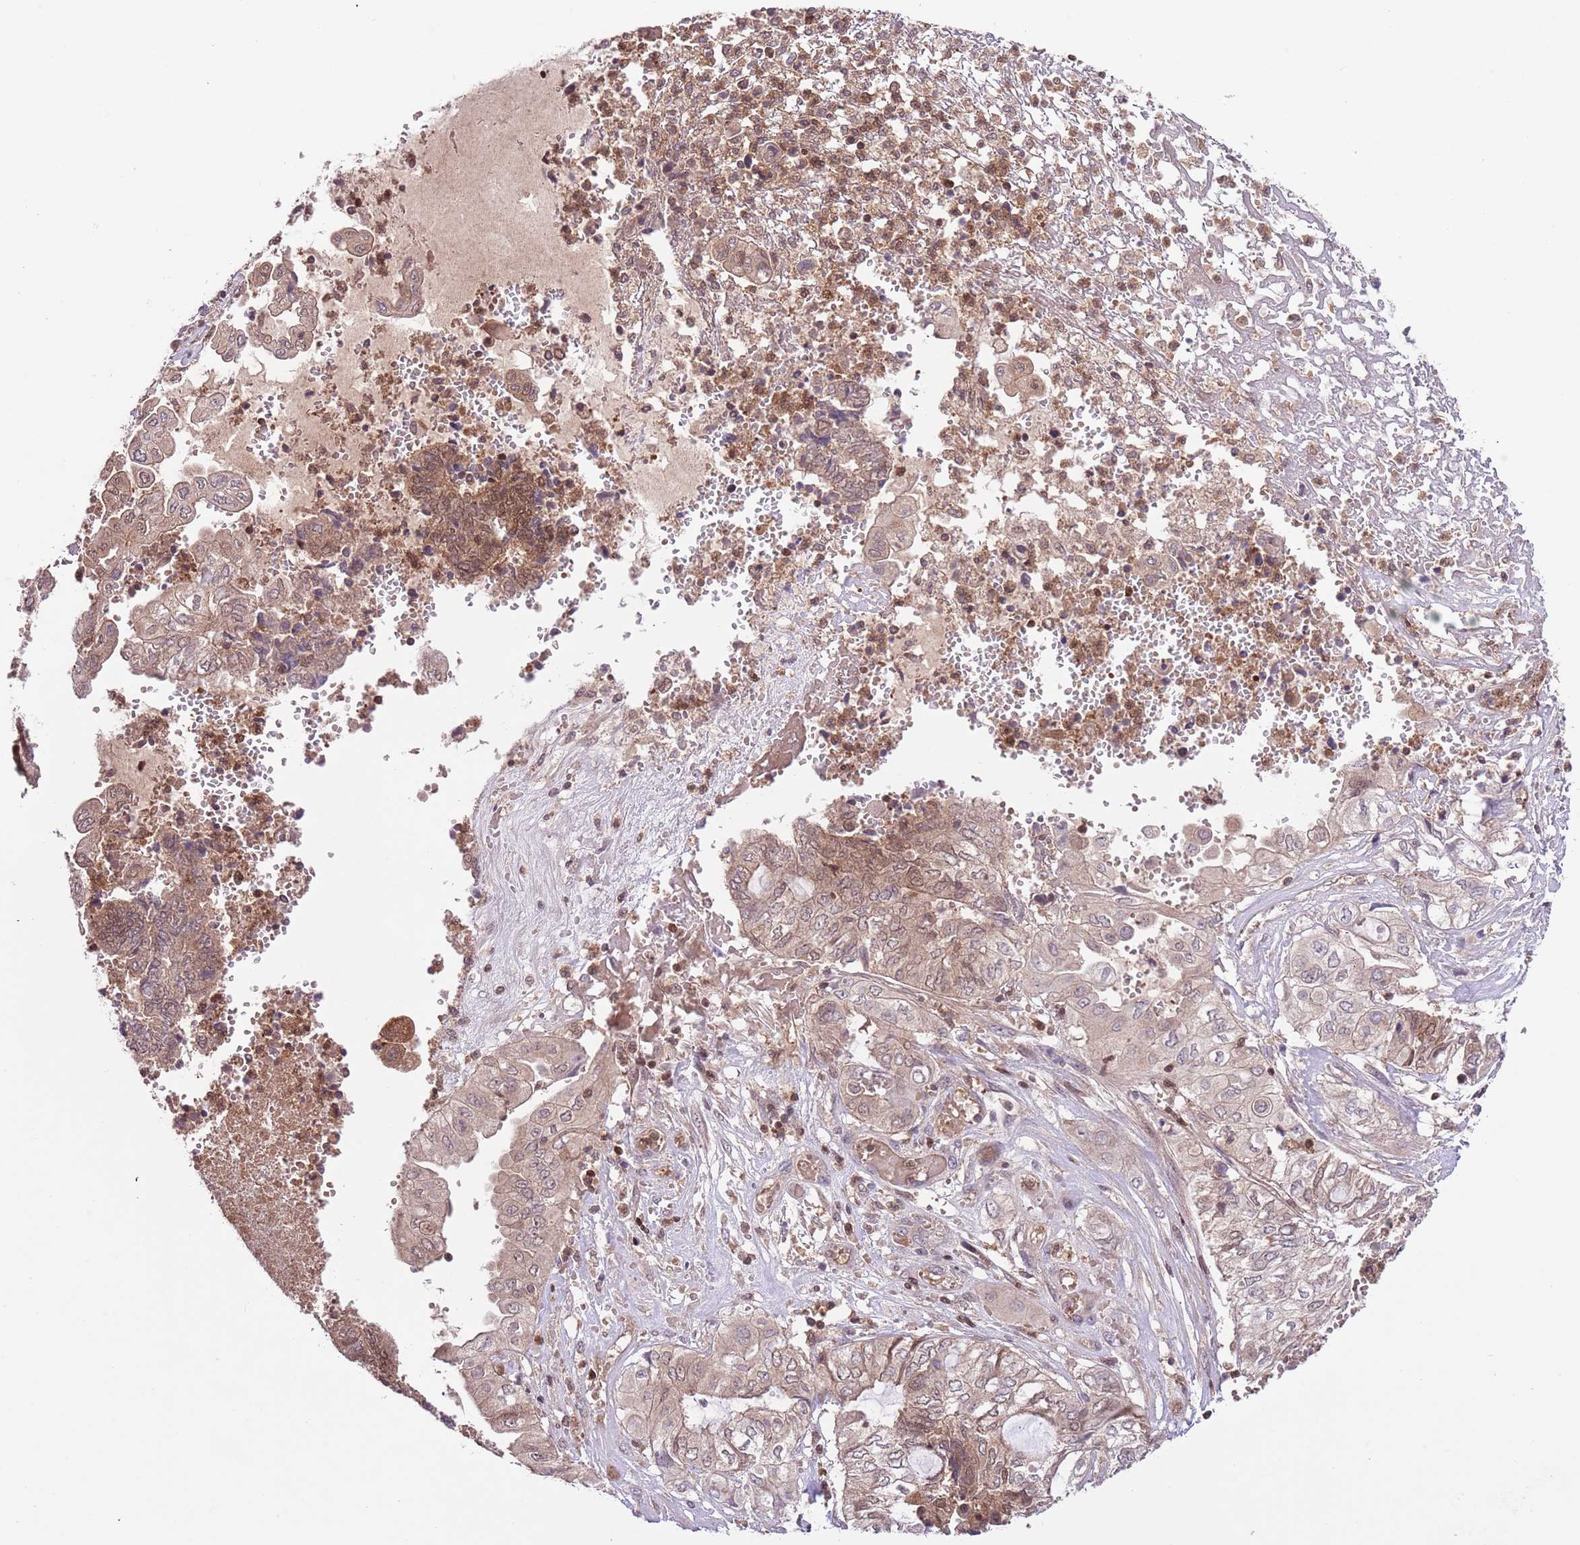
{"staining": {"intensity": "moderate", "quantity": ">75%", "location": "cytoplasmic/membranous,nuclear"}, "tissue": "endometrial cancer", "cell_type": "Tumor cells", "image_type": "cancer", "snomed": [{"axis": "morphology", "description": "Adenocarcinoma, NOS"}, {"axis": "topography", "description": "Uterus"}, {"axis": "topography", "description": "Endometrium"}], "caption": "Human endometrial cancer (adenocarcinoma) stained with a brown dye shows moderate cytoplasmic/membranous and nuclear positive expression in about >75% of tumor cells.", "gene": "HDHD2", "patient": {"sex": "female", "age": 70}}